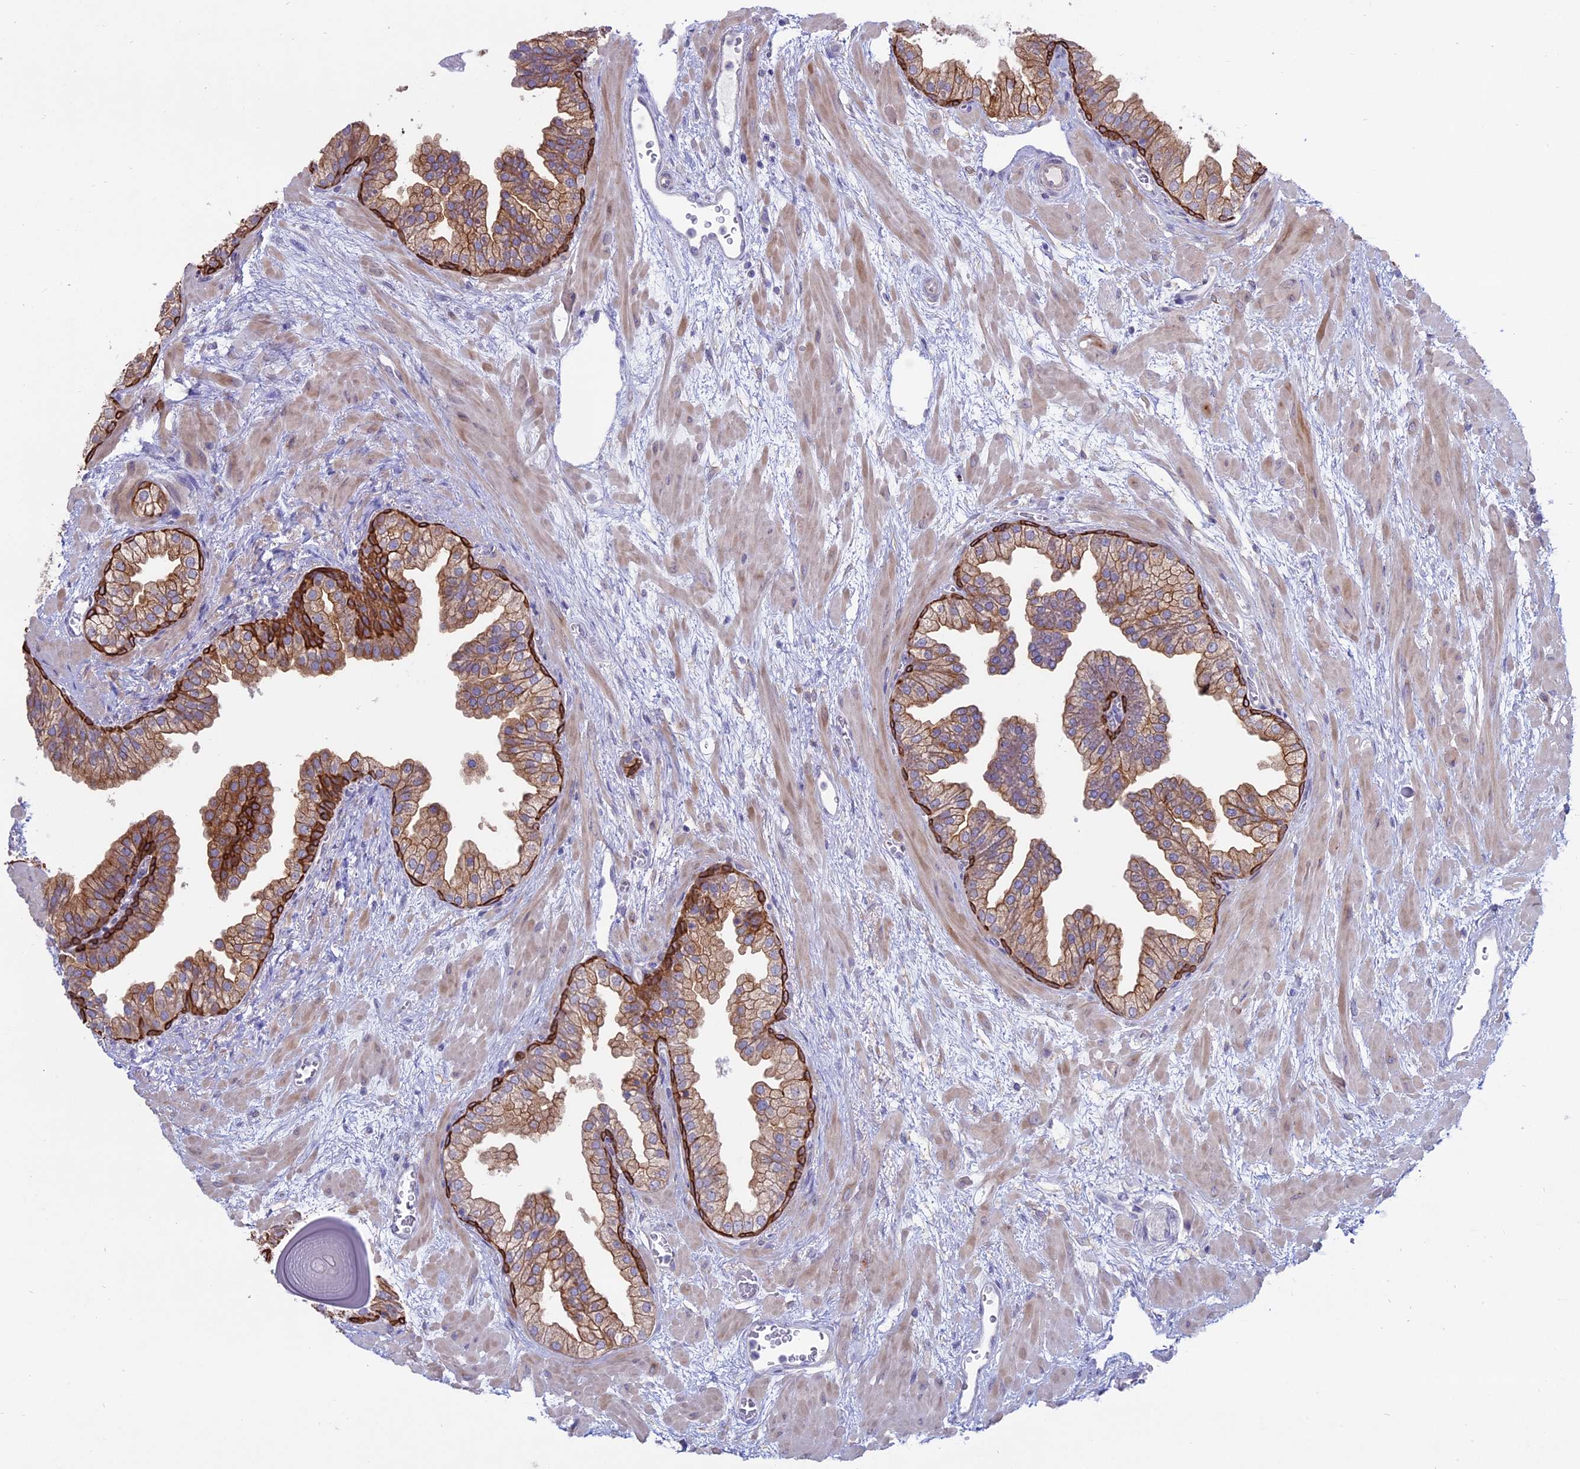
{"staining": {"intensity": "moderate", "quantity": "25%-75%", "location": "cytoplasmic/membranous"}, "tissue": "prostate", "cell_type": "Glandular cells", "image_type": "normal", "snomed": [{"axis": "morphology", "description": "Normal tissue, NOS"}, {"axis": "topography", "description": "Prostate"}], "caption": "This photomicrograph reveals unremarkable prostate stained with IHC to label a protein in brown. The cytoplasmic/membranous of glandular cells show moderate positivity for the protein. Nuclei are counter-stained blue.", "gene": "MYO5B", "patient": {"sex": "male", "age": 48}}